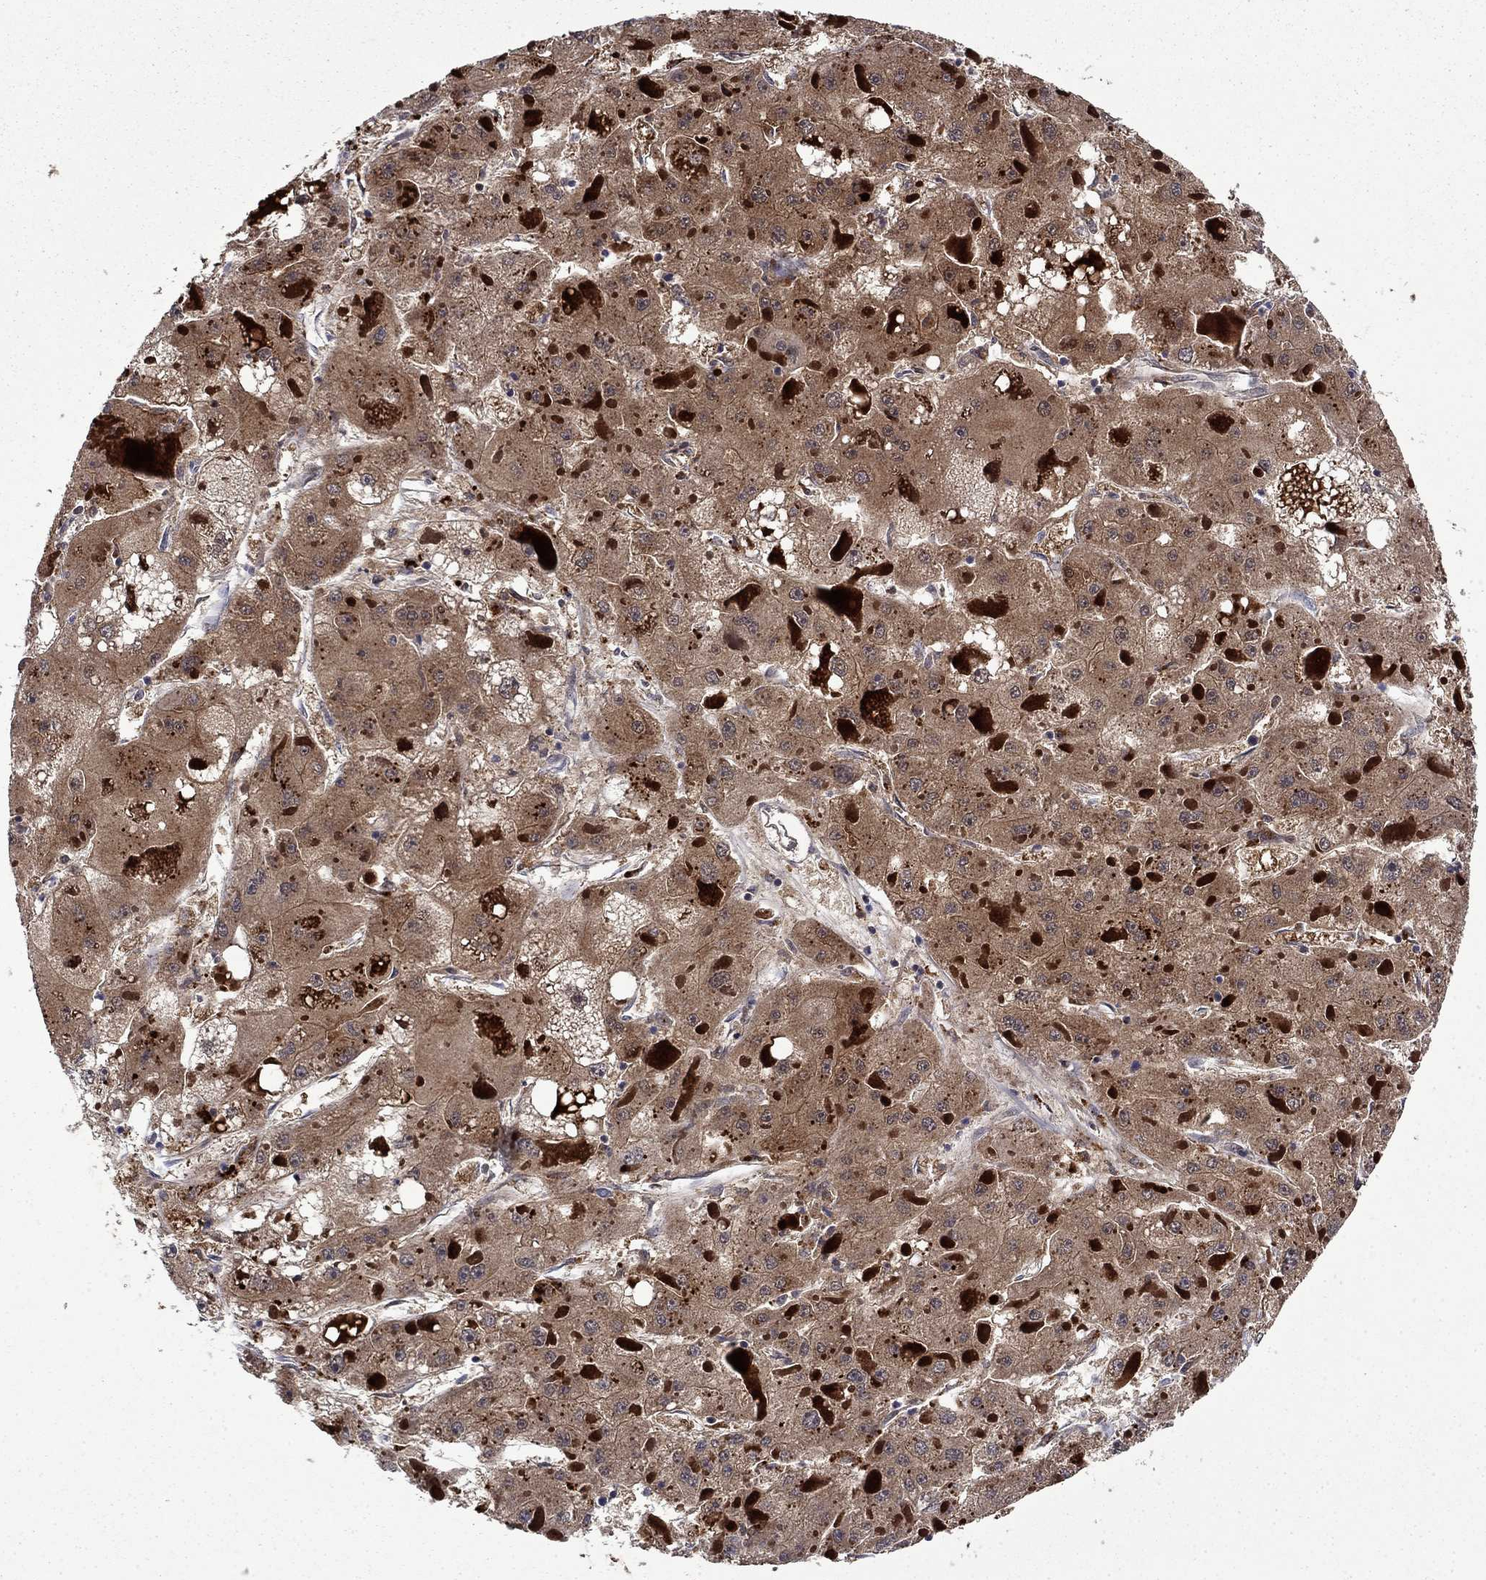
{"staining": {"intensity": "weak", "quantity": ">75%", "location": "cytoplasmic/membranous"}, "tissue": "liver cancer", "cell_type": "Tumor cells", "image_type": "cancer", "snomed": [{"axis": "morphology", "description": "Carcinoma, Hepatocellular, NOS"}, {"axis": "topography", "description": "Liver"}], "caption": "Liver cancer tissue exhibits weak cytoplasmic/membranous staining in about >75% of tumor cells Immunohistochemistry stains the protein of interest in brown and the nuclei are stained blue.", "gene": "TPMT", "patient": {"sex": "female", "age": 73}}